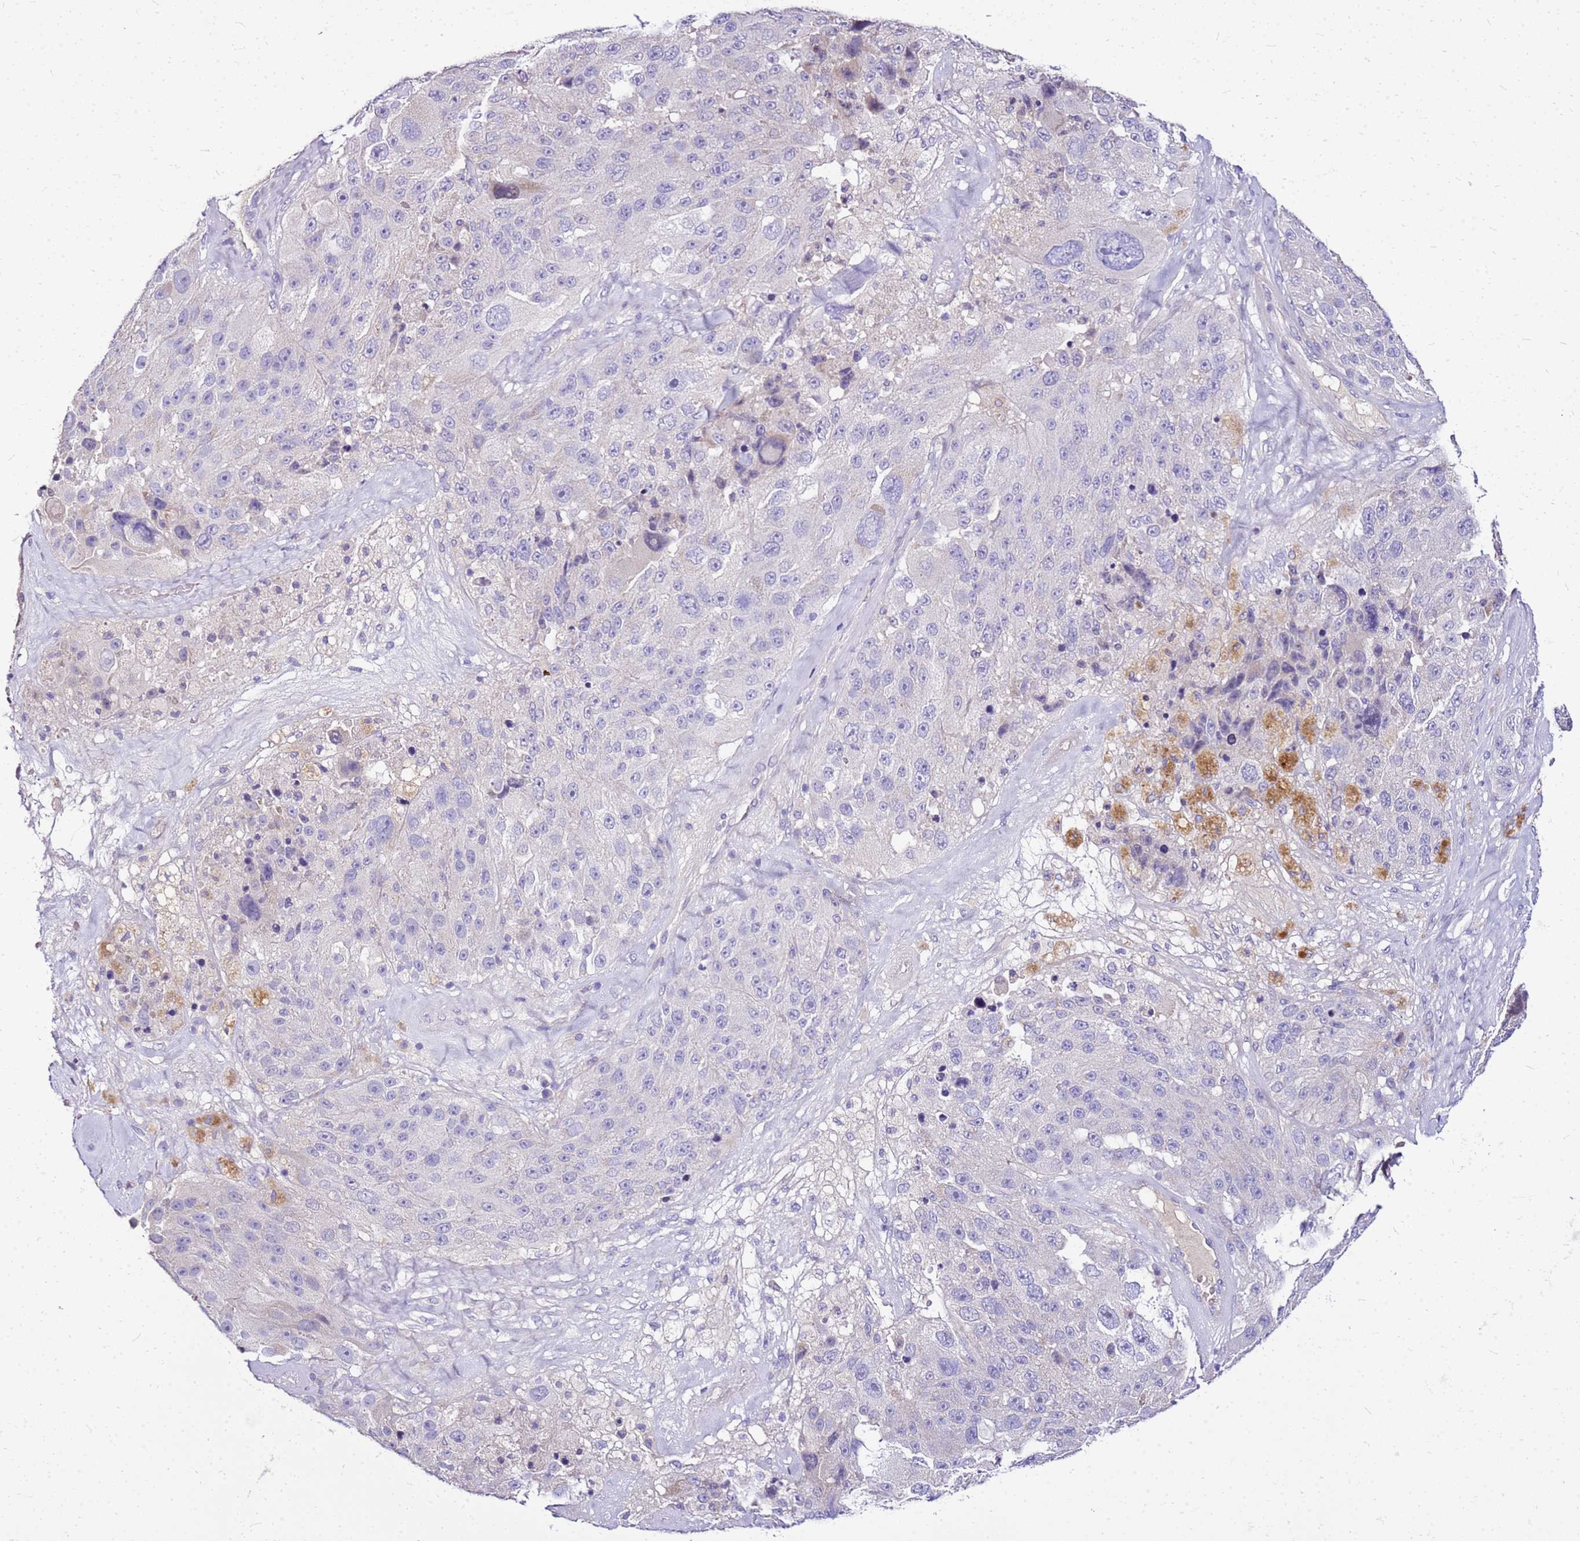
{"staining": {"intensity": "weak", "quantity": "<25%", "location": "cytoplasmic/membranous"}, "tissue": "melanoma", "cell_type": "Tumor cells", "image_type": "cancer", "snomed": [{"axis": "morphology", "description": "Malignant melanoma, Metastatic site"}, {"axis": "topography", "description": "Lymph node"}], "caption": "Immunohistochemistry image of neoplastic tissue: melanoma stained with DAB (3,3'-diaminobenzidine) exhibits no significant protein positivity in tumor cells.", "gene": "DCDC2B", "patient": {"sex": "male", "age": 62}}